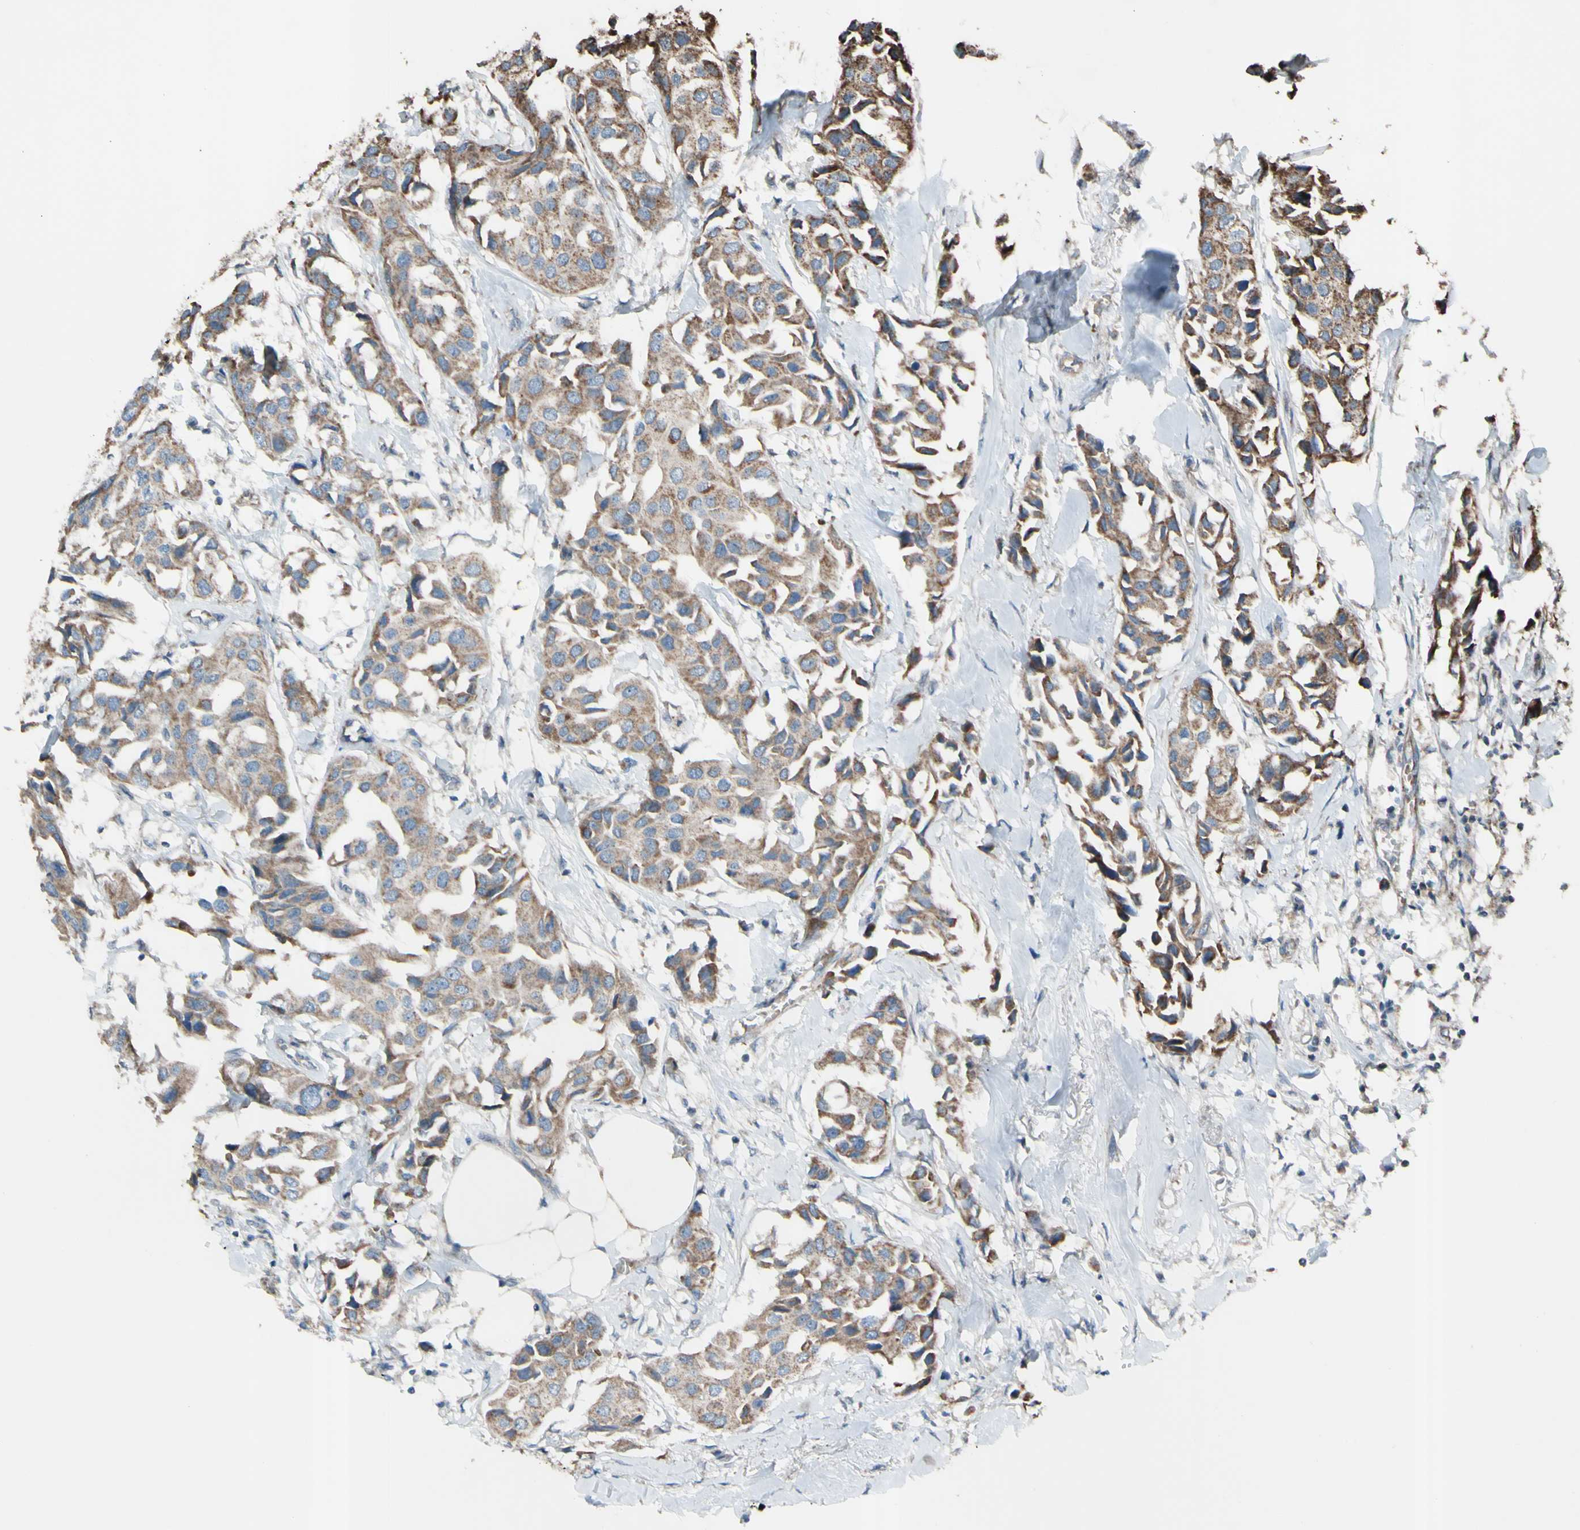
{"staining": {"intensity": "moderate", "quantity": ">75%", "location": "cytoplasmic/membranous"}, "tissue": "breast cancer", "cell_type": "Tumor cells", "image_type": "cancer", "snomed": [{"axis": "morphology", "description": "Duct carcinoma"}, {"axis": "topography", "description": "Breast"}], "caption": "Moderate cytoplasmic/membranous expression is seen in approximately >75% of tumor cells in infiltrating ductal carcinoma (breast). The staining was performed using DAB to visualize the protein expression in brown, while the nuclei were stained in blue with hematoxylin (Magnification: 20x).", "gene": "ACOT8", "patient": {"sex": "female", "age": 80}}